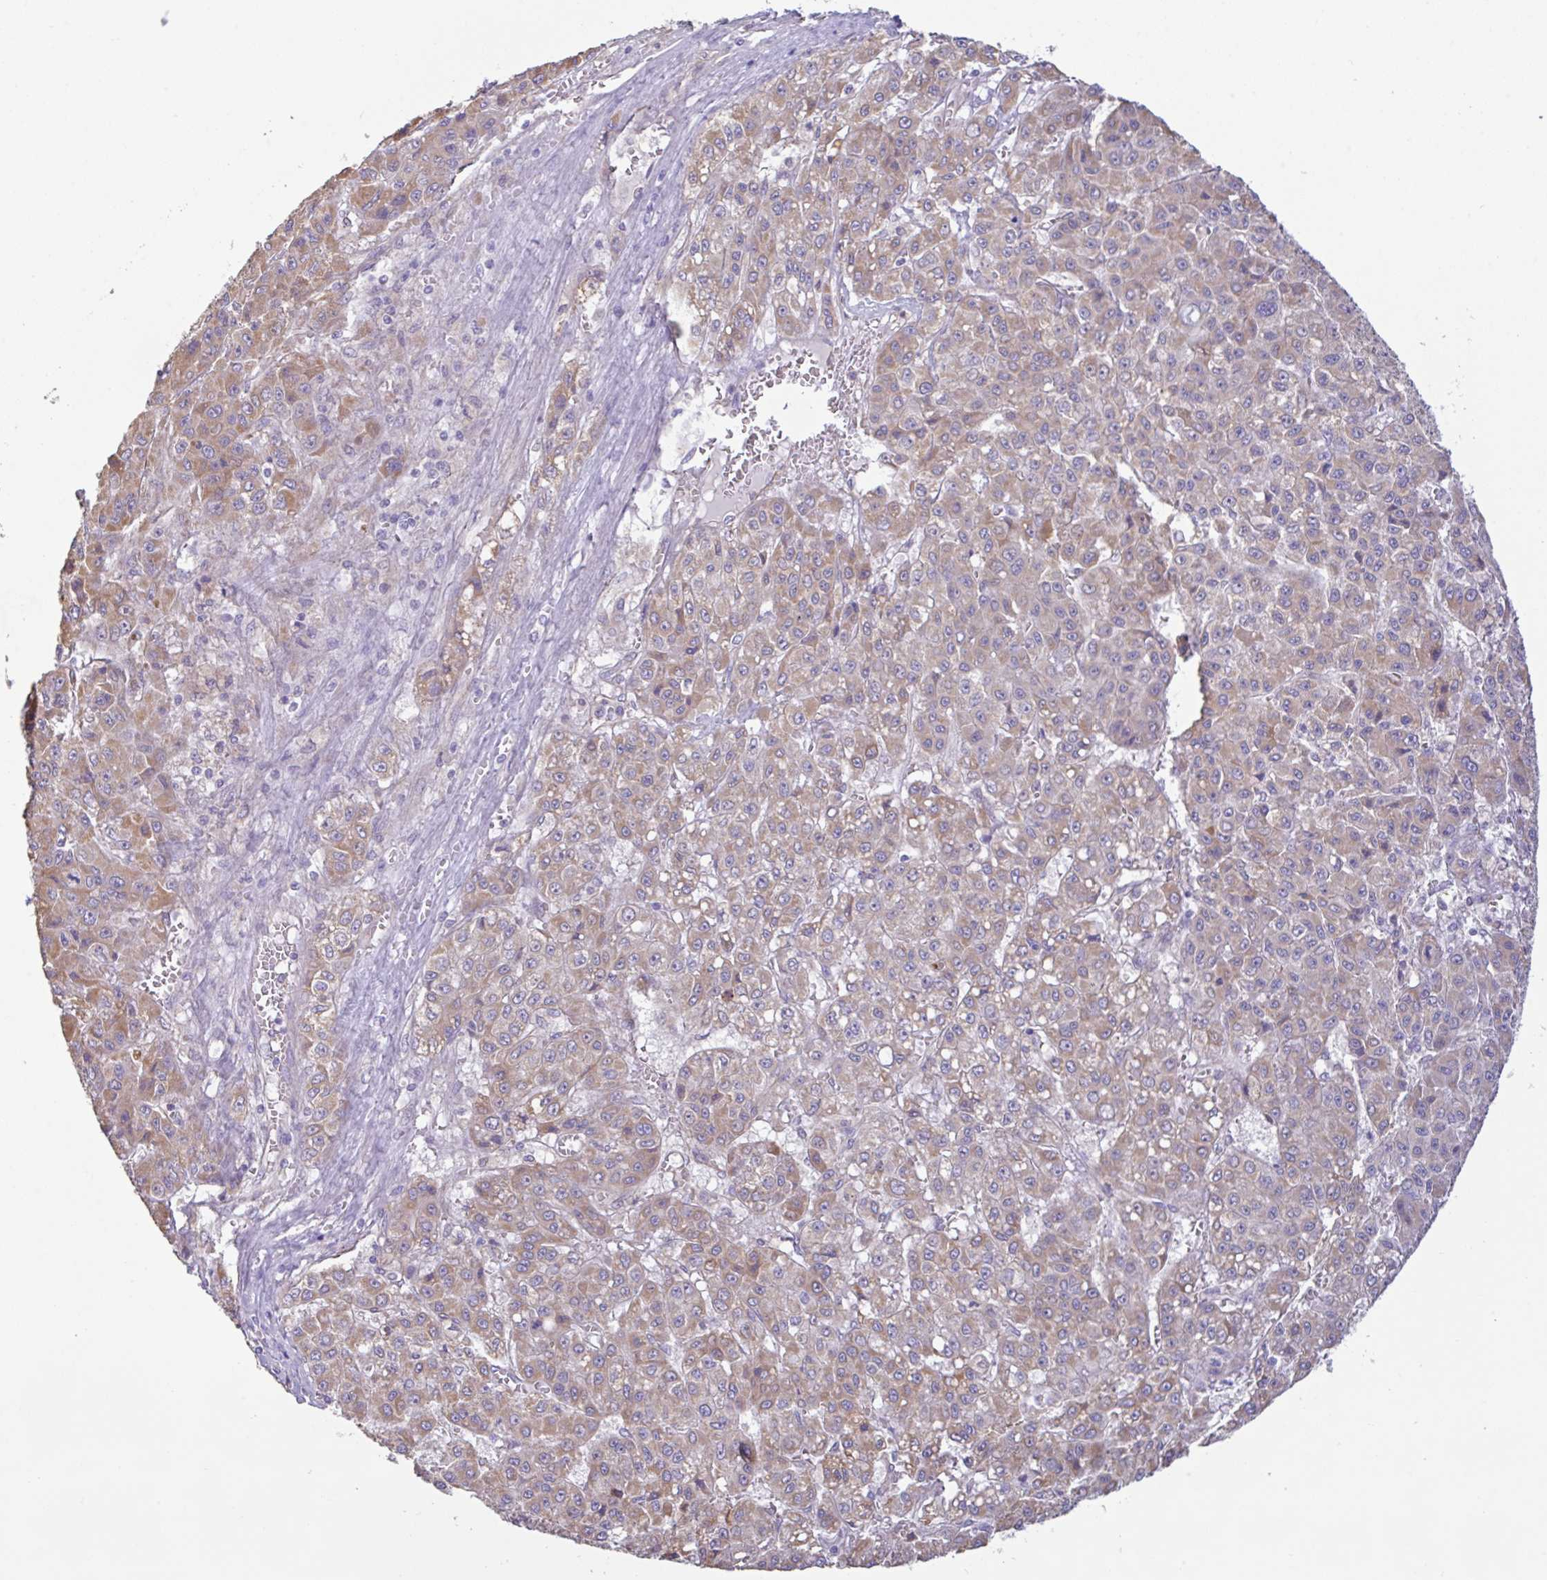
{"staining": {"intensity": "moderate", "quantity": "25%-75%", "location": "cytoplasmic/membranous"}, "tissue": "liver cancer", "cell_type": "Tumor cells", "image_type": "cancer", "snomed": [{"axis": "morphology", "description": "Carcinoma, Hepatocellular, NOS"}, {"axis": "topography", "description": "Liver"}], "caption": "Moderate cytoplasmic/membranous positivity is seen in about 25%-75% of tumor cells in liver cancer.", "gene": "PLCD4", "patient": {"sex": "male", "age": 70}}